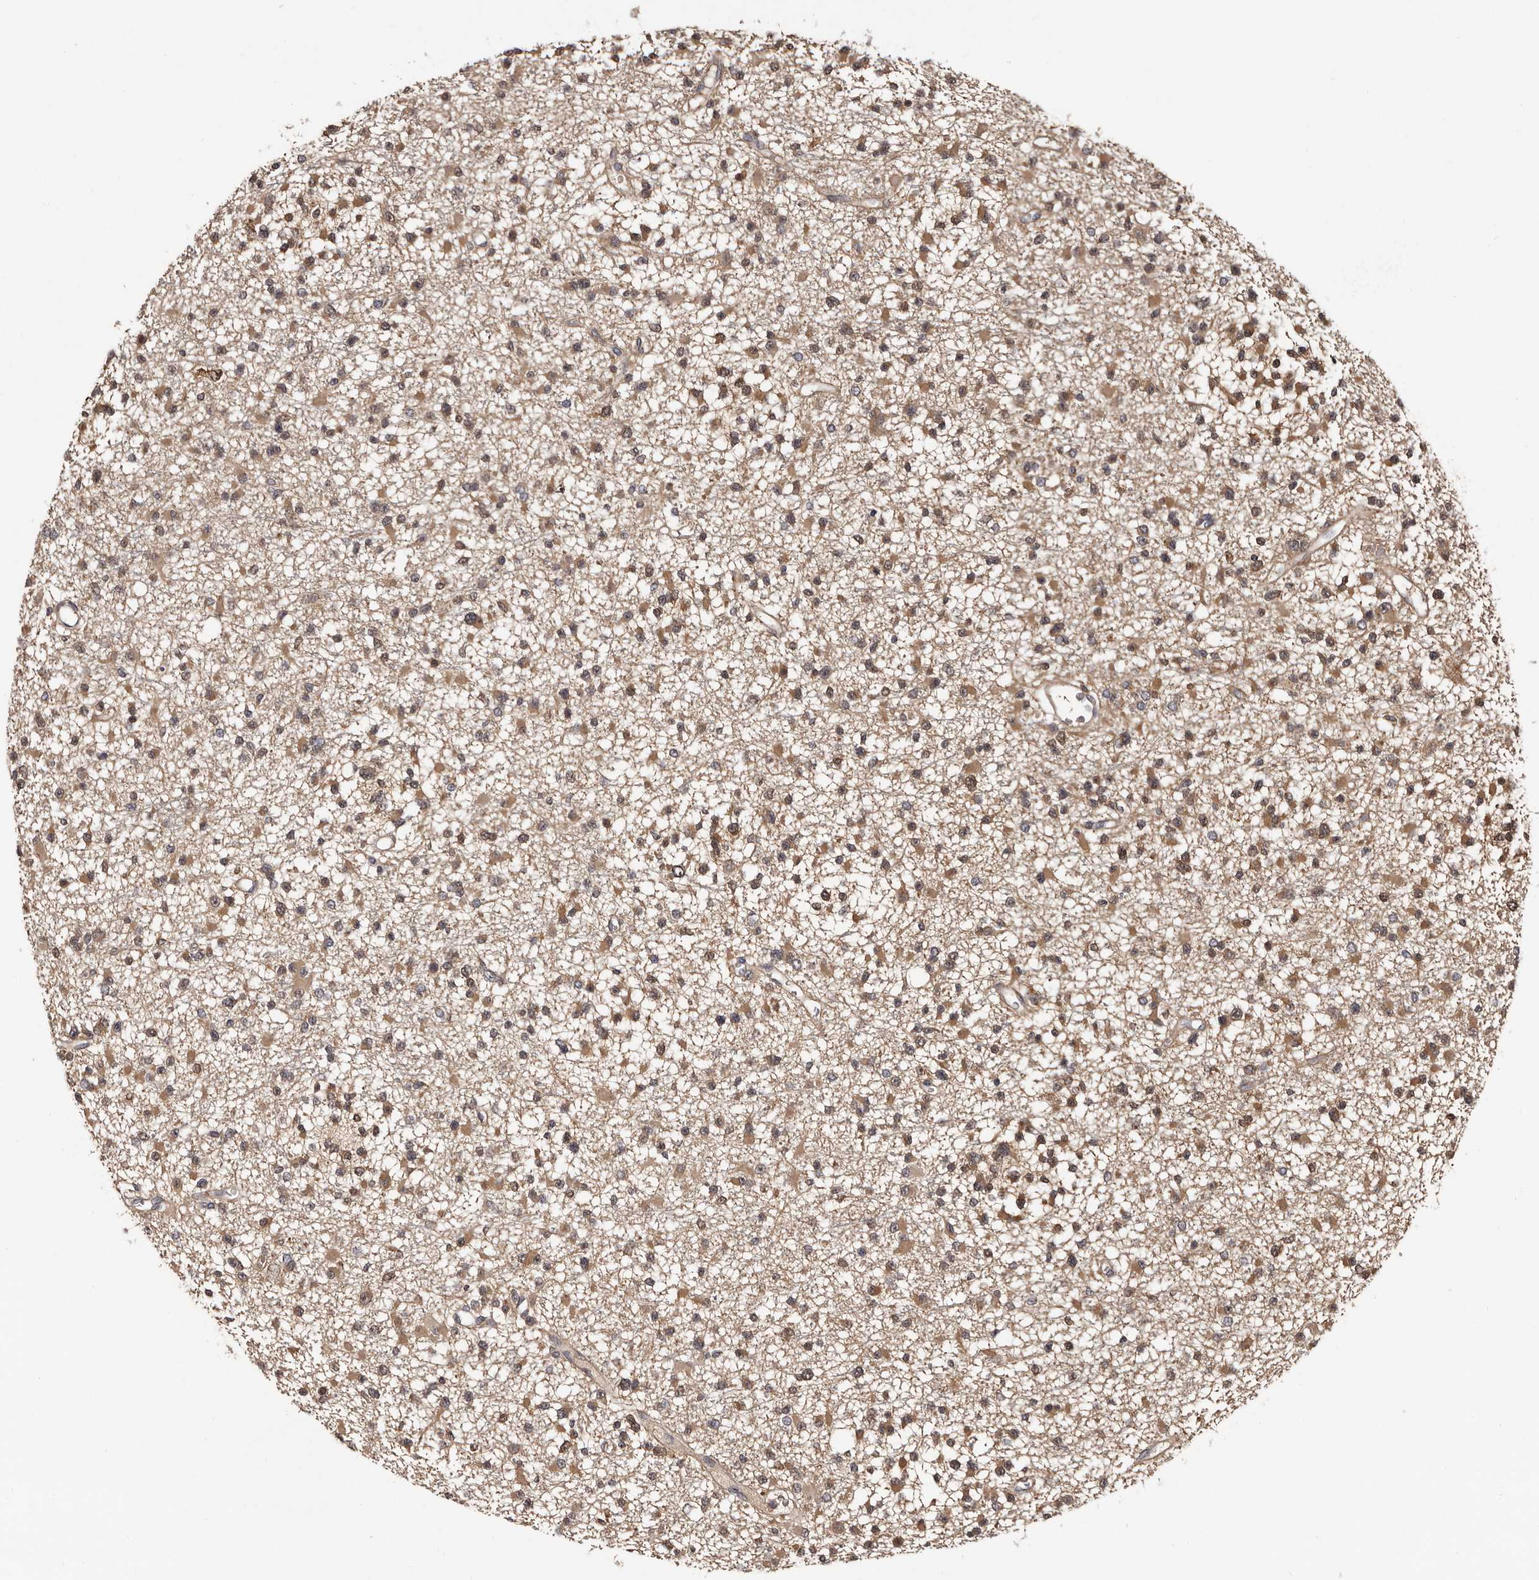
{"staining": {"intensity": "moderate", "quantity": "25%-75%", "location": "cytoplasmic/membranous,nuclear"}, "tissue": "glioma", "cell_type": "Tumor cells", "image_type": "cancer", "snomed": [{"axis": "morphology", "description": "Glioma, malignant, Low grade"}, {"axis": "topography", "description": "Brain"}], "caption": "Immunohistochemical staining of glioma reveals medium levels of moderate cytoplasmic/membranous and nuclear expression in about 25%-75% of tumor cells.", "gene": "DNPH1", "patient": {"sex": "female", "age": 22}}